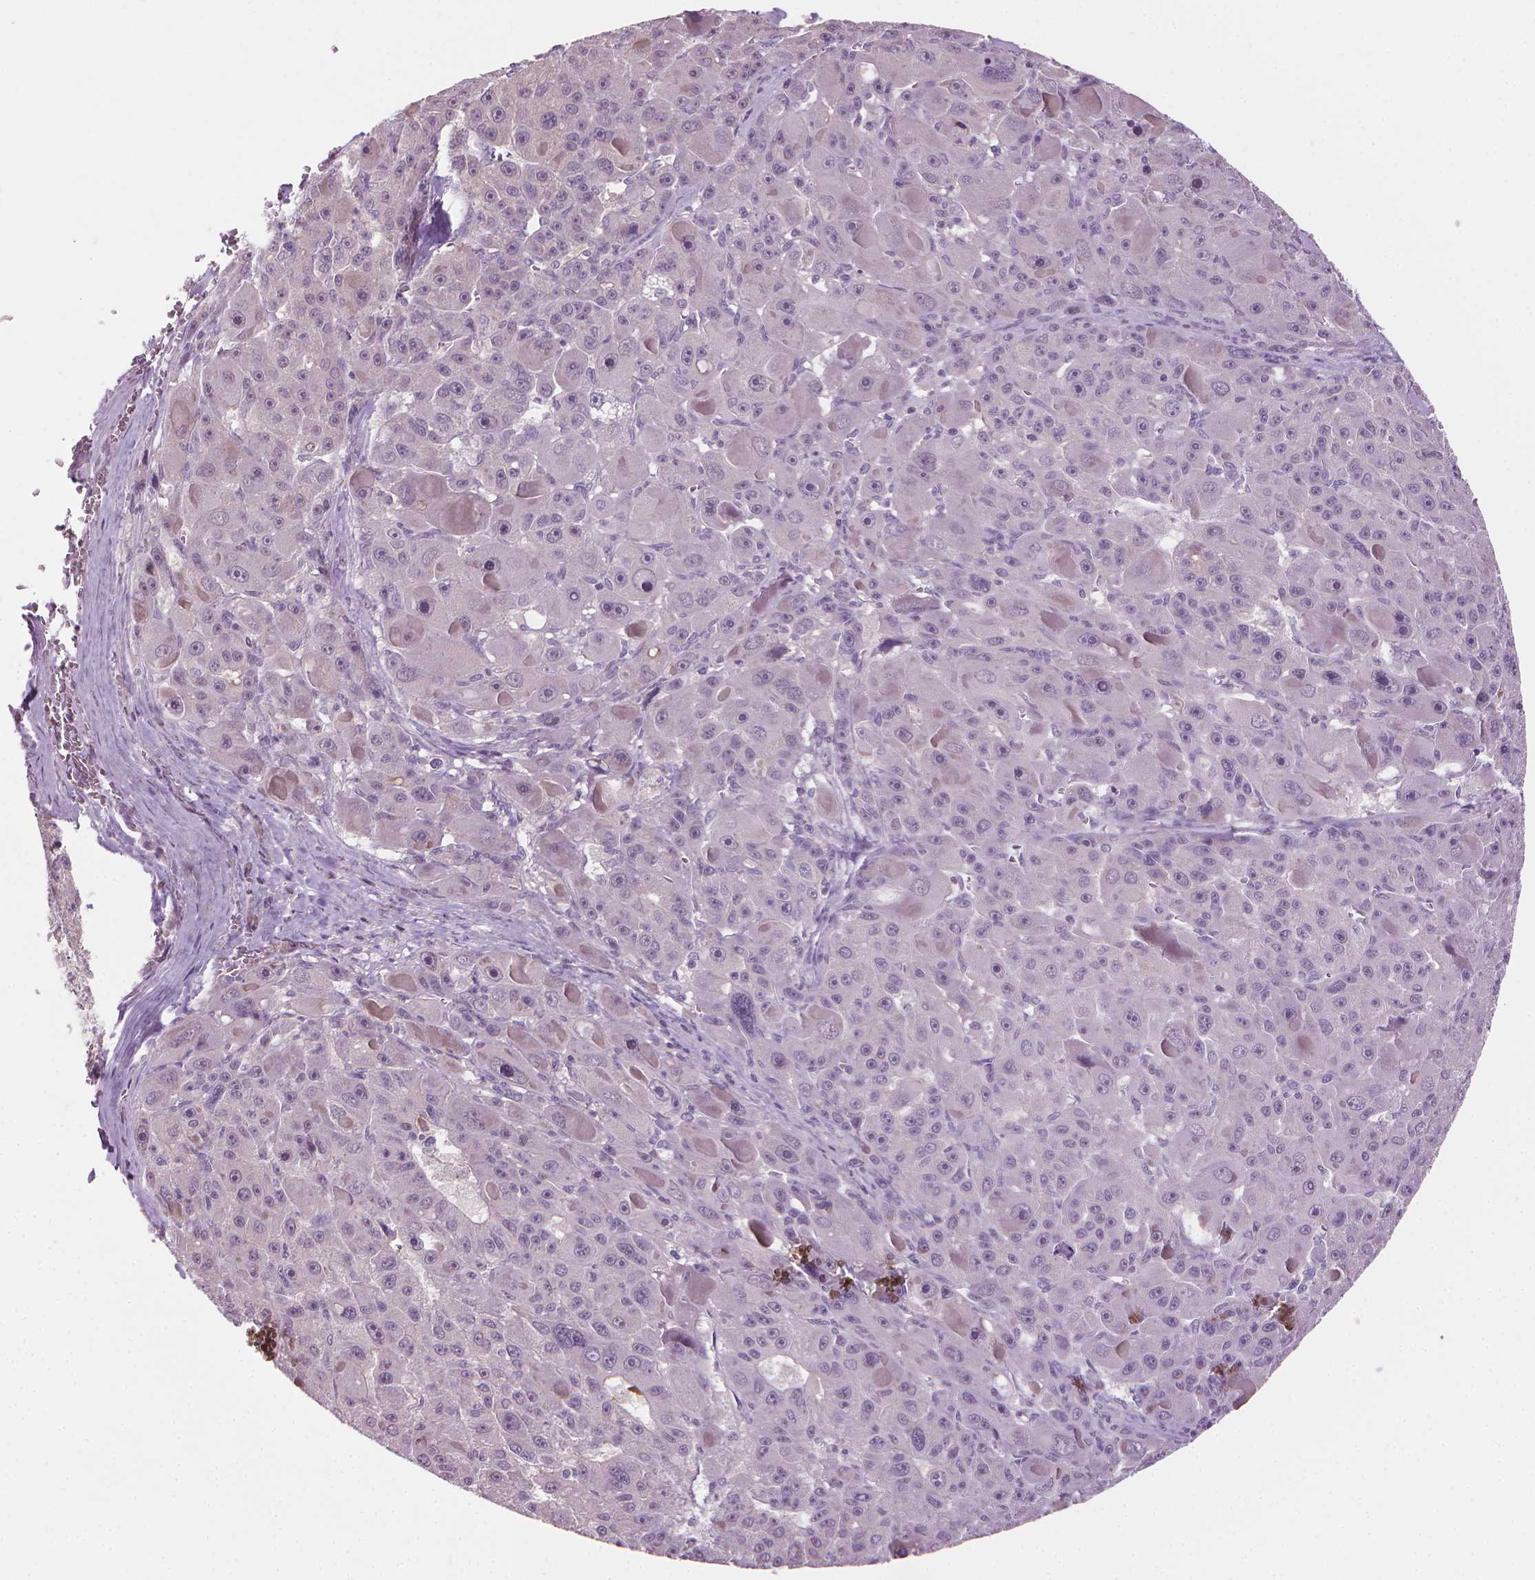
{"staining": {"intensity": "negative", "quantity": "none", "location": "none"}, "tissue": "liver cancer", "cell_type": "Tumor cells", "image_type": "cancer", "snomed": [{"axis": "morphology", "description": "Carcinoma, Hepatocellular, NOS"}, {"axis": "topography", "description": "Liver"}], "caption": "High power microscopy histopathology image of an immunohistochemistry micrograph of liver cancer (hepatocellular carcinoma), revealing no significant staining in tumor cells.", "gene": "SAXO2", "patient": {"sex": "male", "age": 76}}